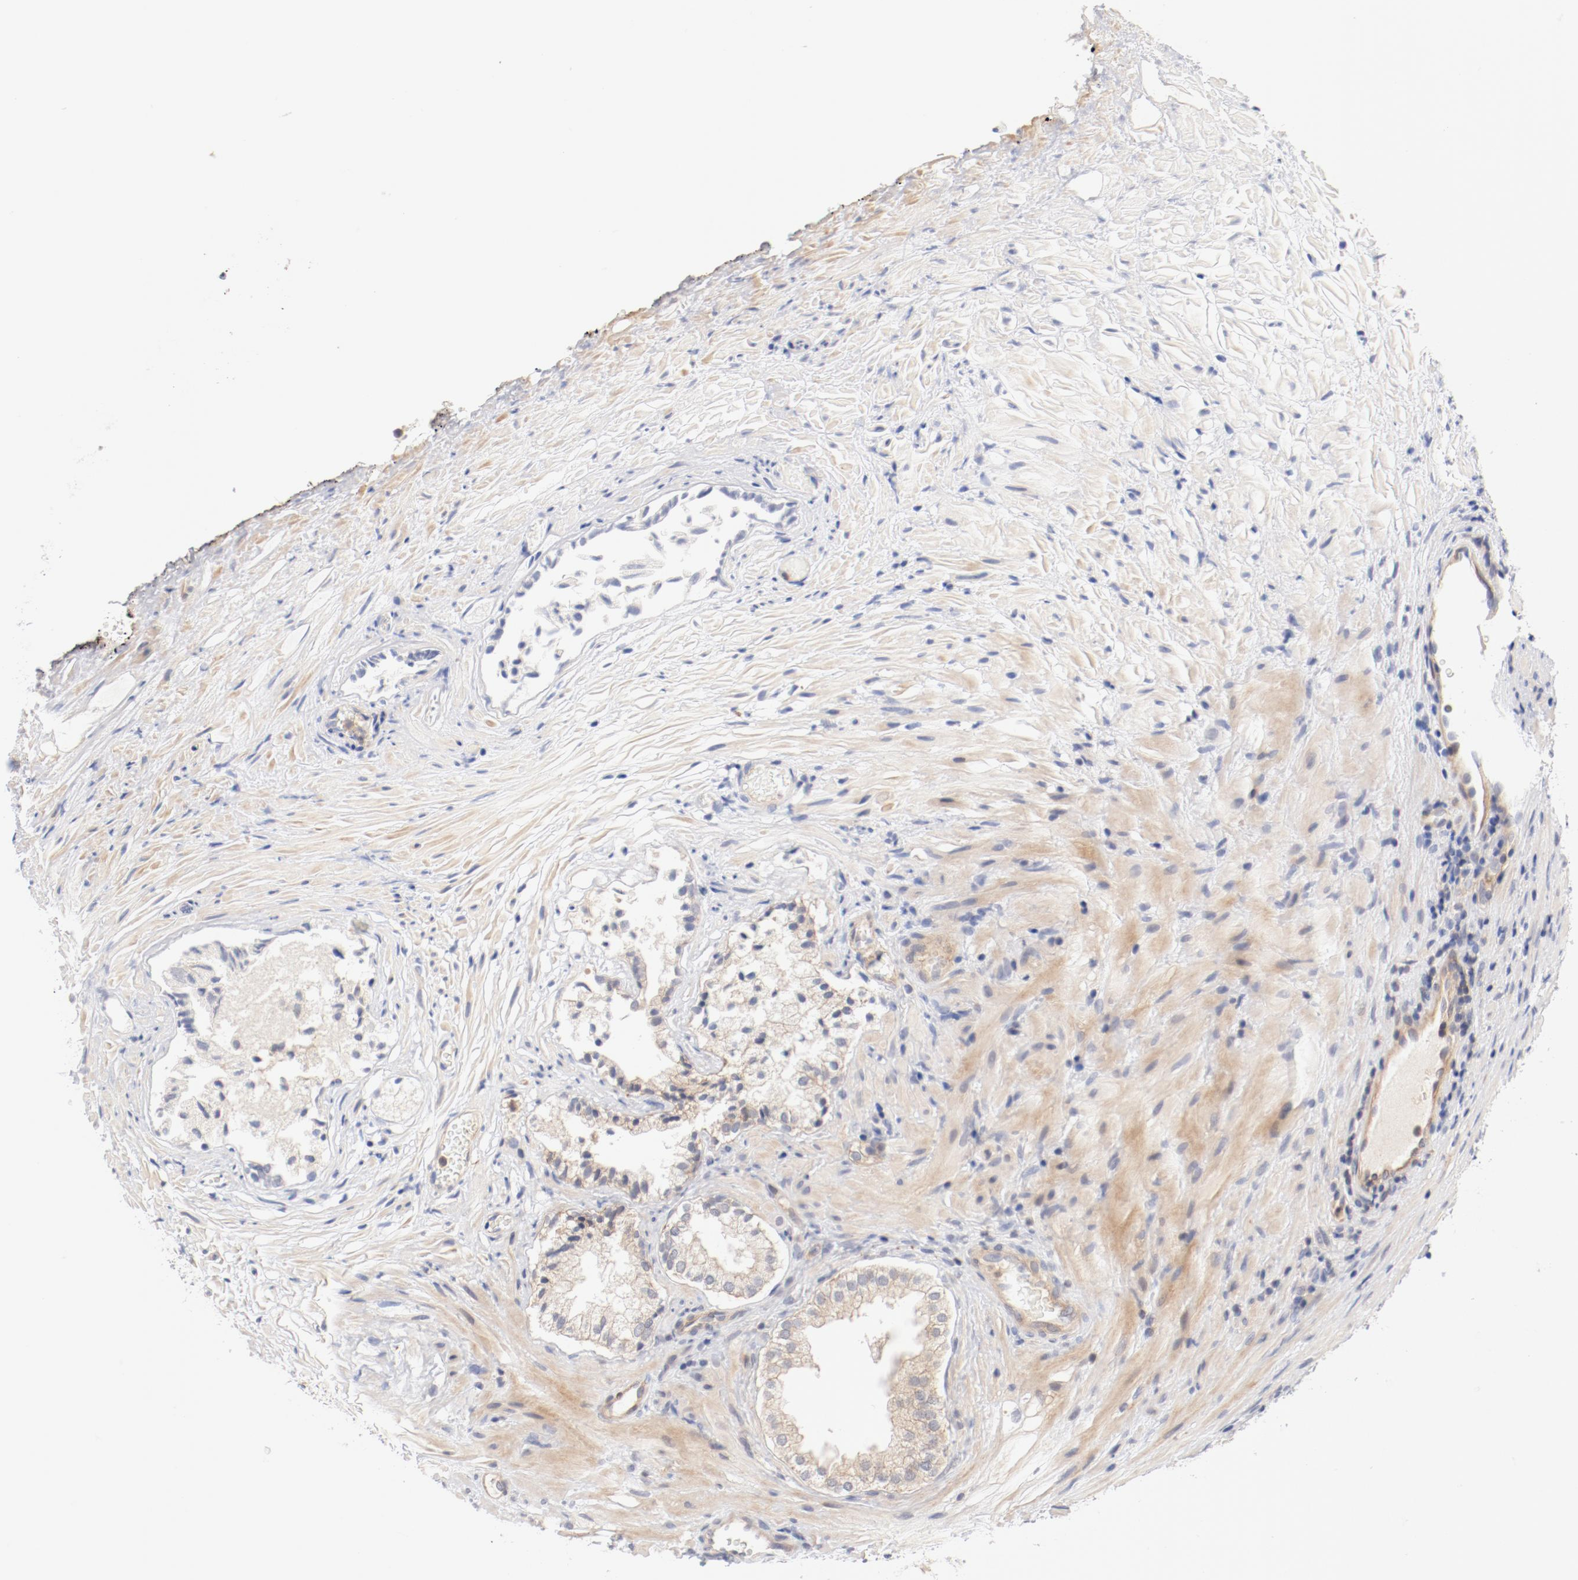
{"staining": {"intensity": "weak", "quantity": "25%-75%", "location": "cytoplasmic/membranous"}, "tissue": "prostate", "cell_type": "Glandular cells", "image_type": "normal", "snomed": [{"axis": "morphology", "description": "Normal tissue, NOS"}, {"axis": "topography", "description": "Prostate"}], "caption": "High-power microscopy captured an immunohistochemistry (IHC) micrograph of benign prostate, revealing weak cytoplasmic/membranous positivity in about 25%-75% of glandular cells.", "gene": "ZNF267", "patient": {"sex": "male", "age": 76}}